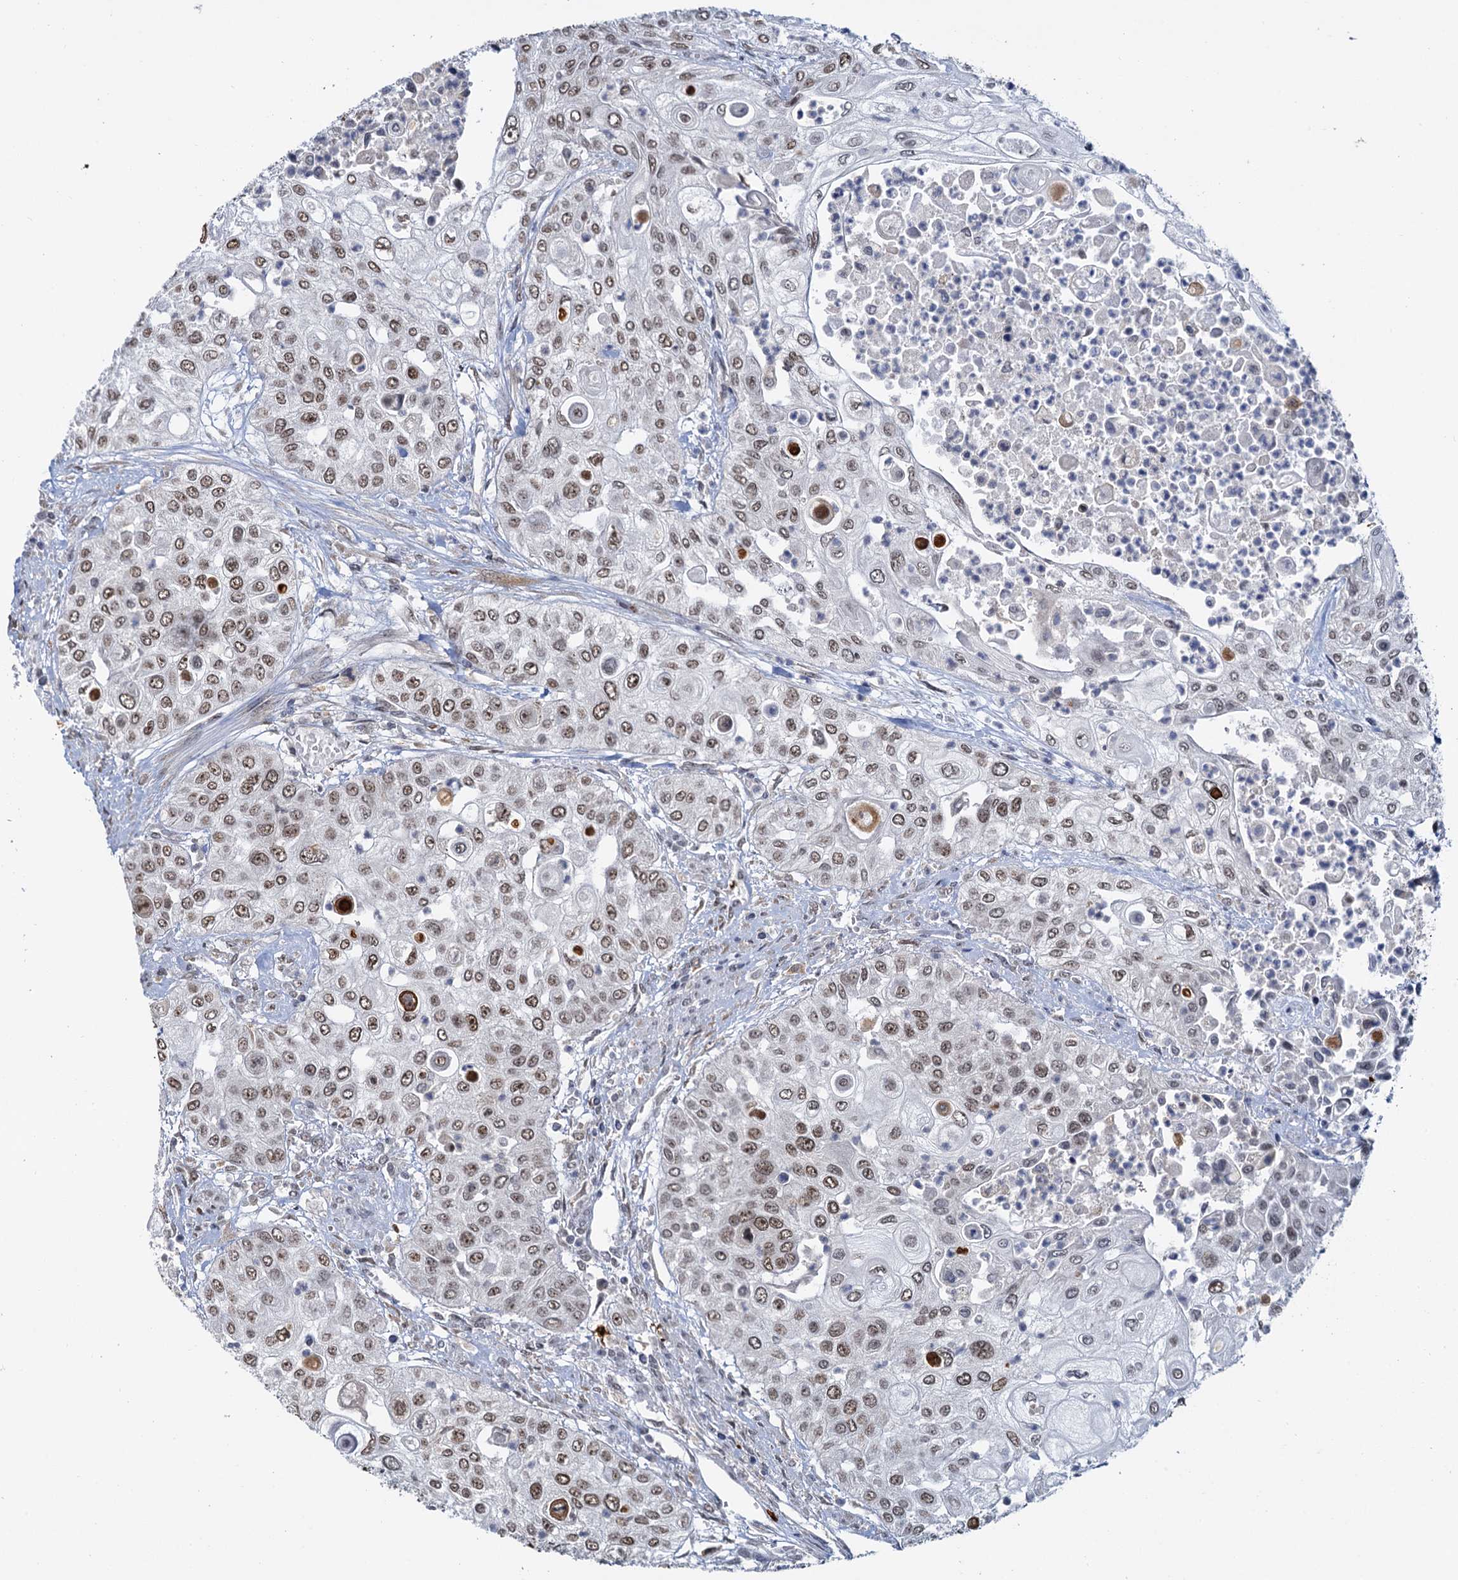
{"staining": {"intensity": "moderate", "quantity": ">75%", "location": "nuclear"}, "tissue": "urothelial cancer", "cell_type": "Tumor cells", "image_type": "cancer", "snomed": [{"axis": "morphology", "description": "Urothelial carcinoma, High grade"}, {"axis": "topography", "description": "Urinary bladder"}], "caption": "High-grade urothelial carcinoma tissue shows moderate nuclear staining in approximately >75% of tumor cells, visualized by immunohistochemistry.", "gene": "NAT10", "patient": {"sex": "female", "age": 79}}